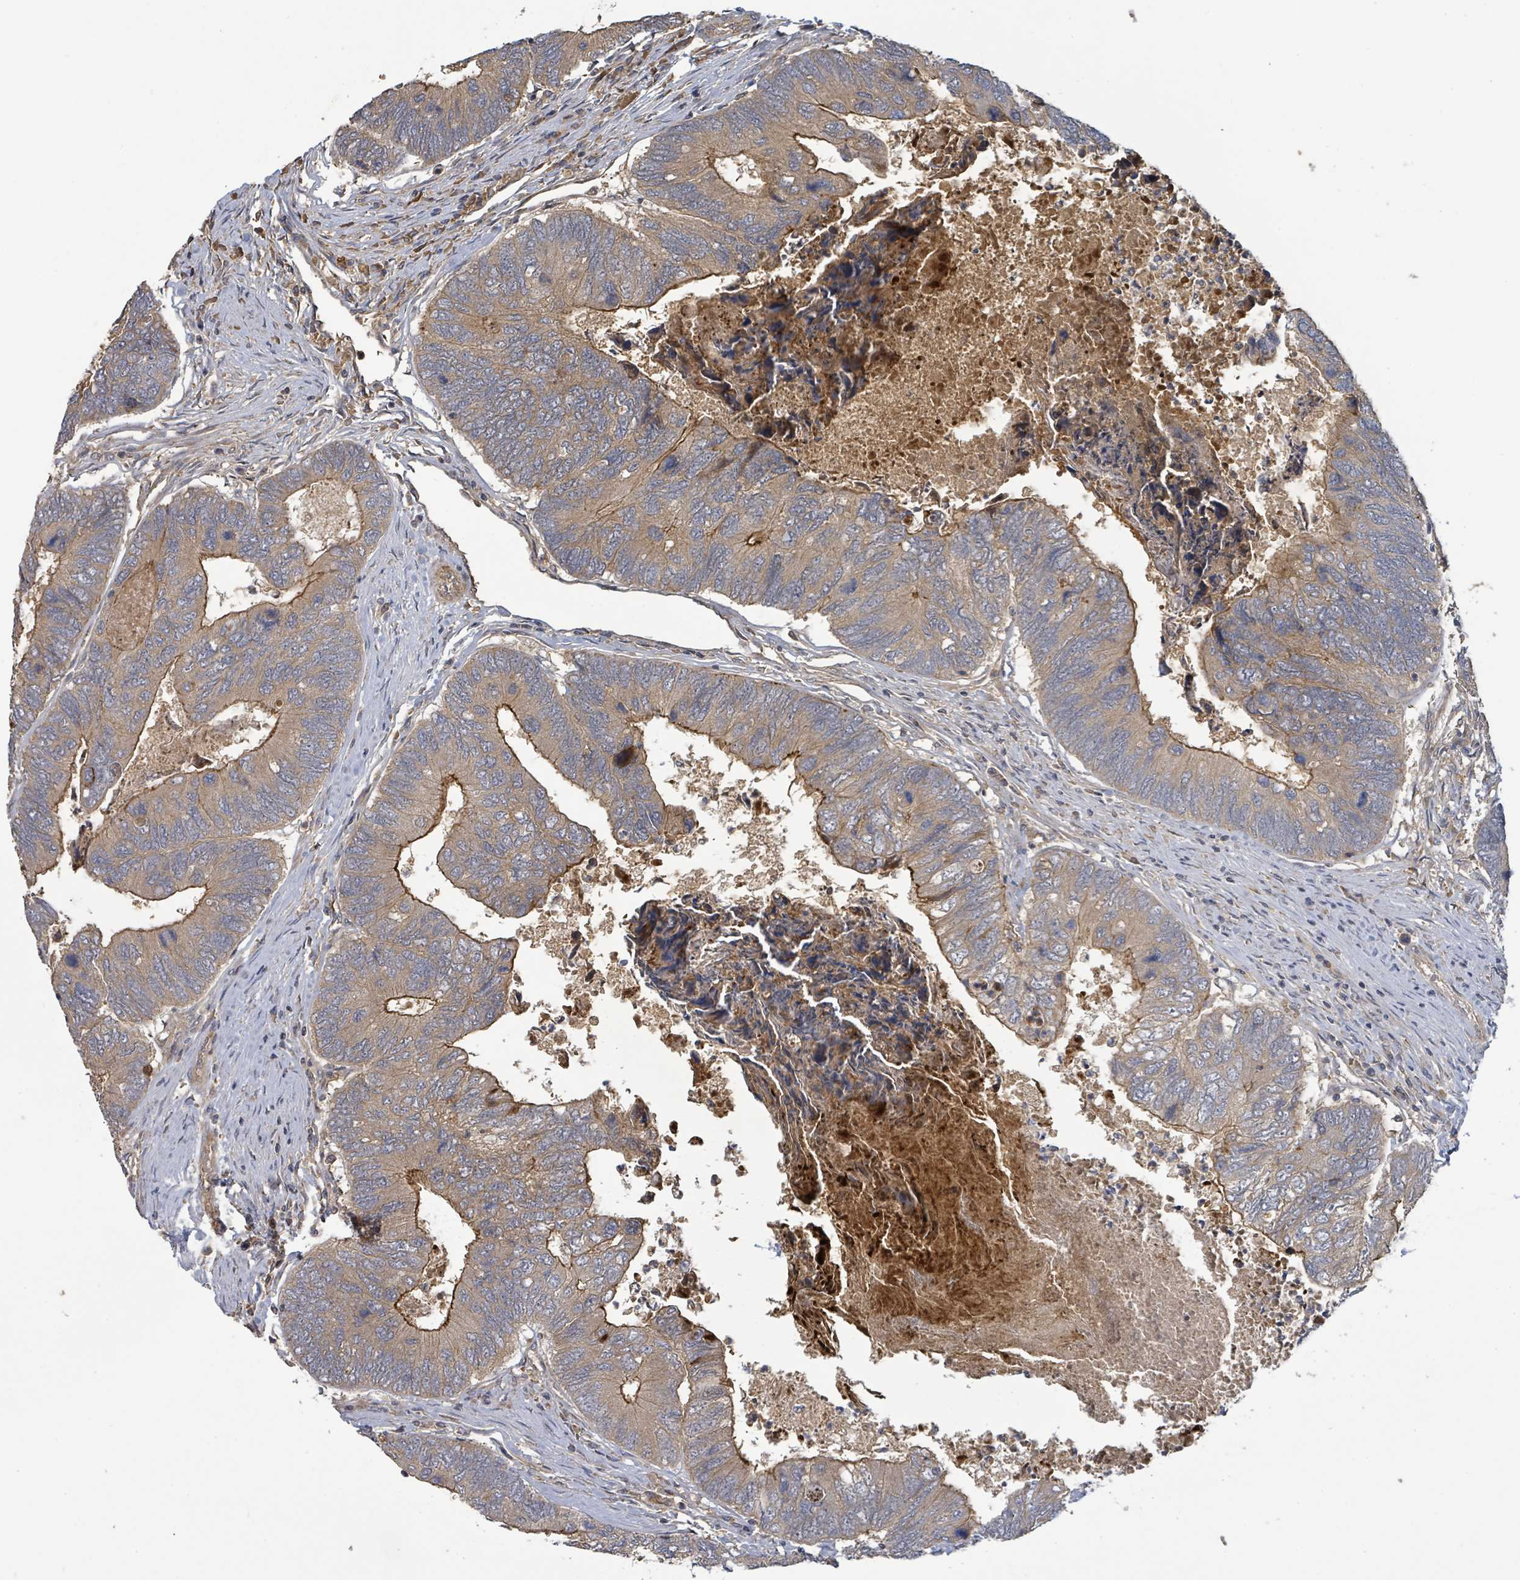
{"staining": {"intensity": "moderate", "quantity": "25%-75%", "location": "cytoplasmic/membranous"}, "tissue": "colorectal cancer", "cell_type": "Tumor cells", "image_type": "cancer", "snomed": [{"axis": "morphology", "description": "Adenocarcinoma, NOS"}, {"axis": "topography", "description": "Colon"}], "caption": "Immunohistochemistry (IHC) histopathology image of neoplastic tissue: colorectal cancer (adenocarcinoma) stained using immunohistochemistry (IHC) reveals medium levels of moderate protein expression localized specifically in the cytoplasmic/membranous of tumor cells, appearing as a cytoplasmic/membranous brown color.", "gene": "STARD4", "patient": {"sex": "female", "age": 67}}